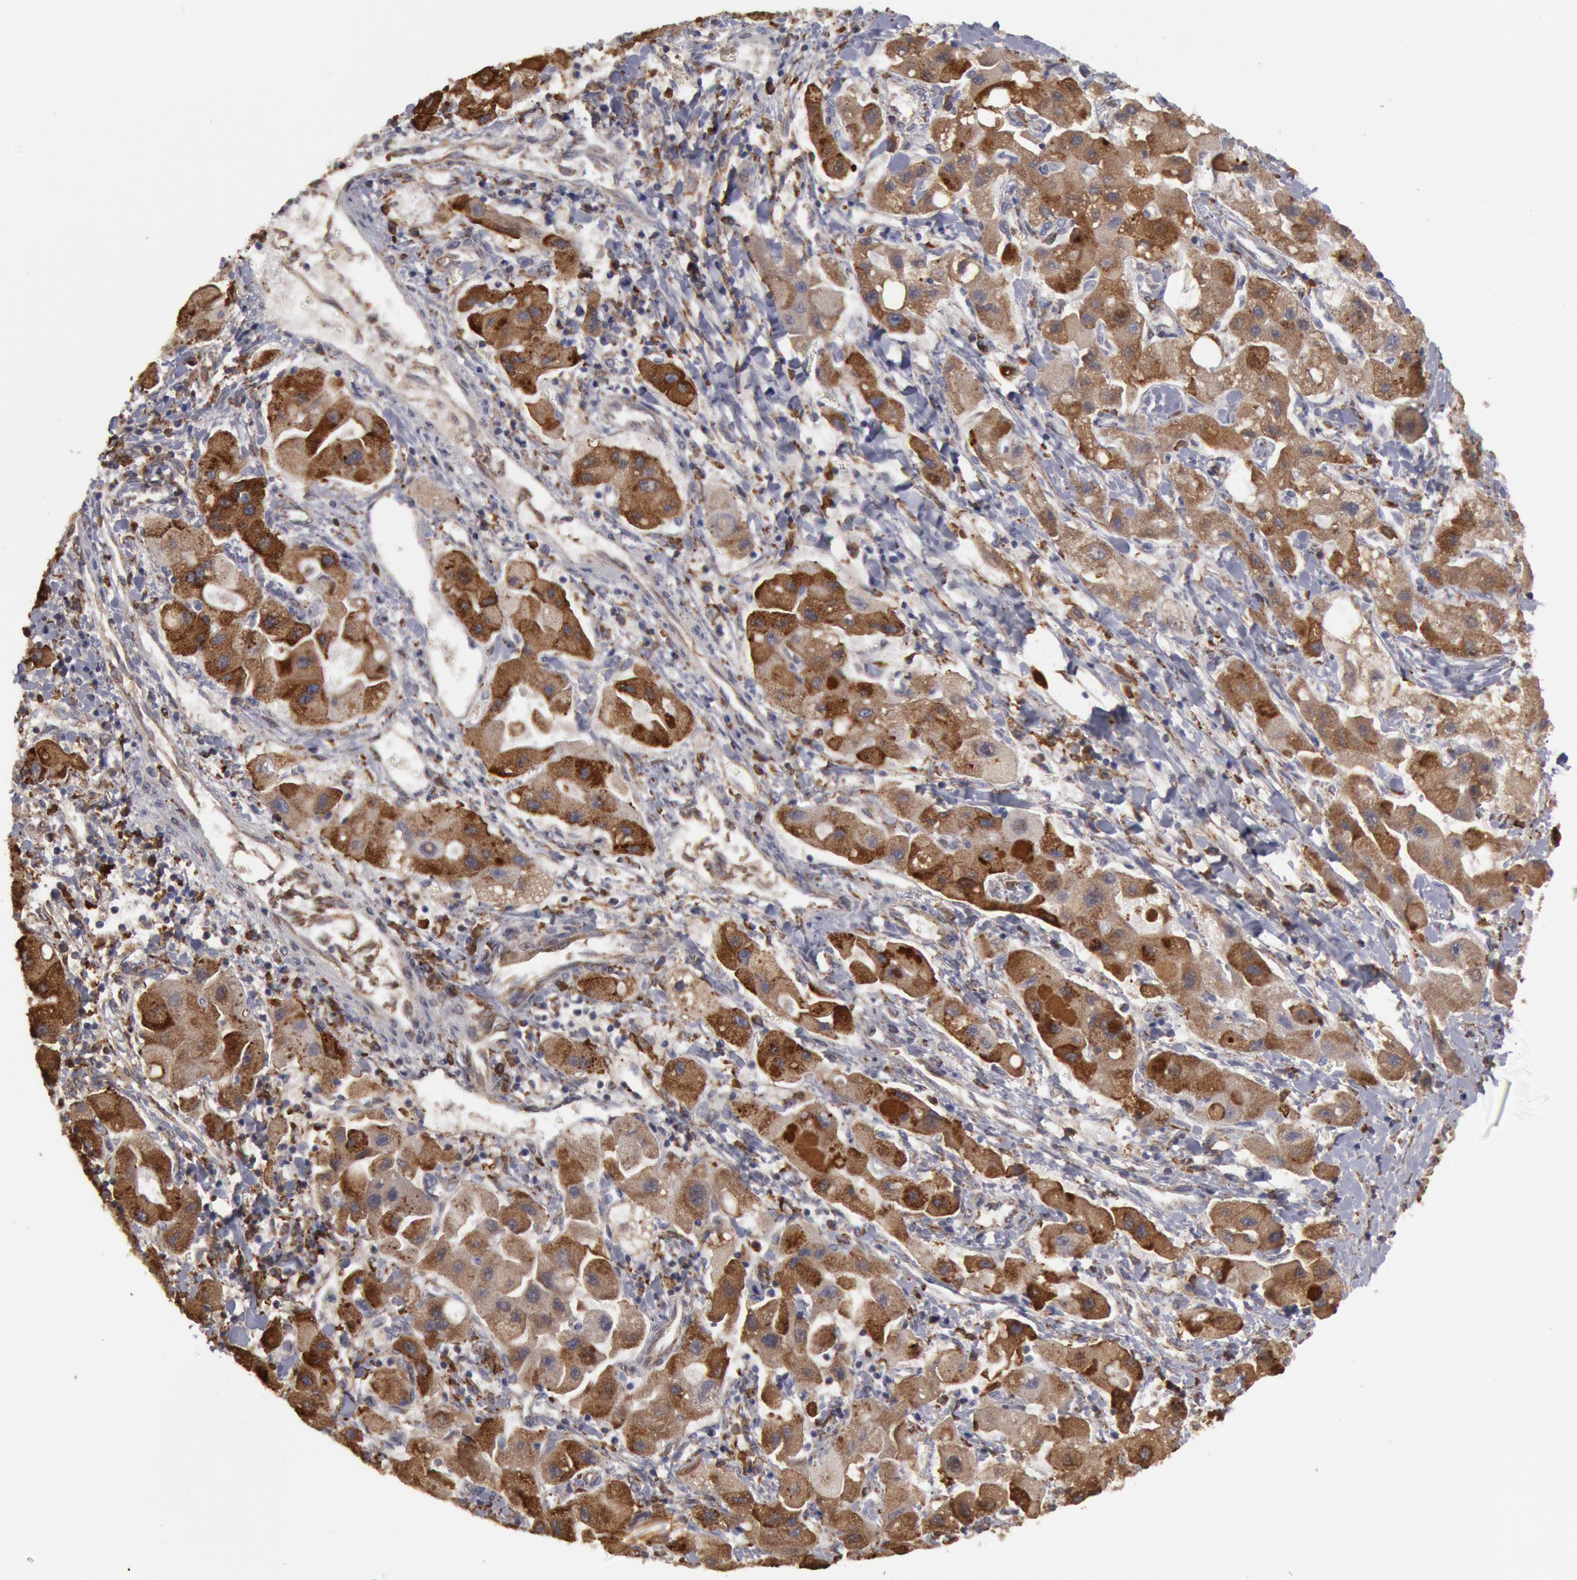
{"staining": {"intensity": "moderate", "quantity": ">75%", "location": "cytoplasmic/membranous"}, "tissue": "liver cancer", "cell_type": "Tumor cells", "image_type": "cancer", "snomed": [{"axis": "morphology", "description": "Carcinoma, Hepatocellular, NOS"}, {"axis": "topography", "description": "Liver"}], "caption": "A brown stain labels moderate cytoplasmic/membranous positivity of a protein in liver cancer (hepatocellular carcinoma) tumor cells. Nuclei are stained in blue.", "gene": "ERP44", "patient": {"sex": "male", "age": 24}}